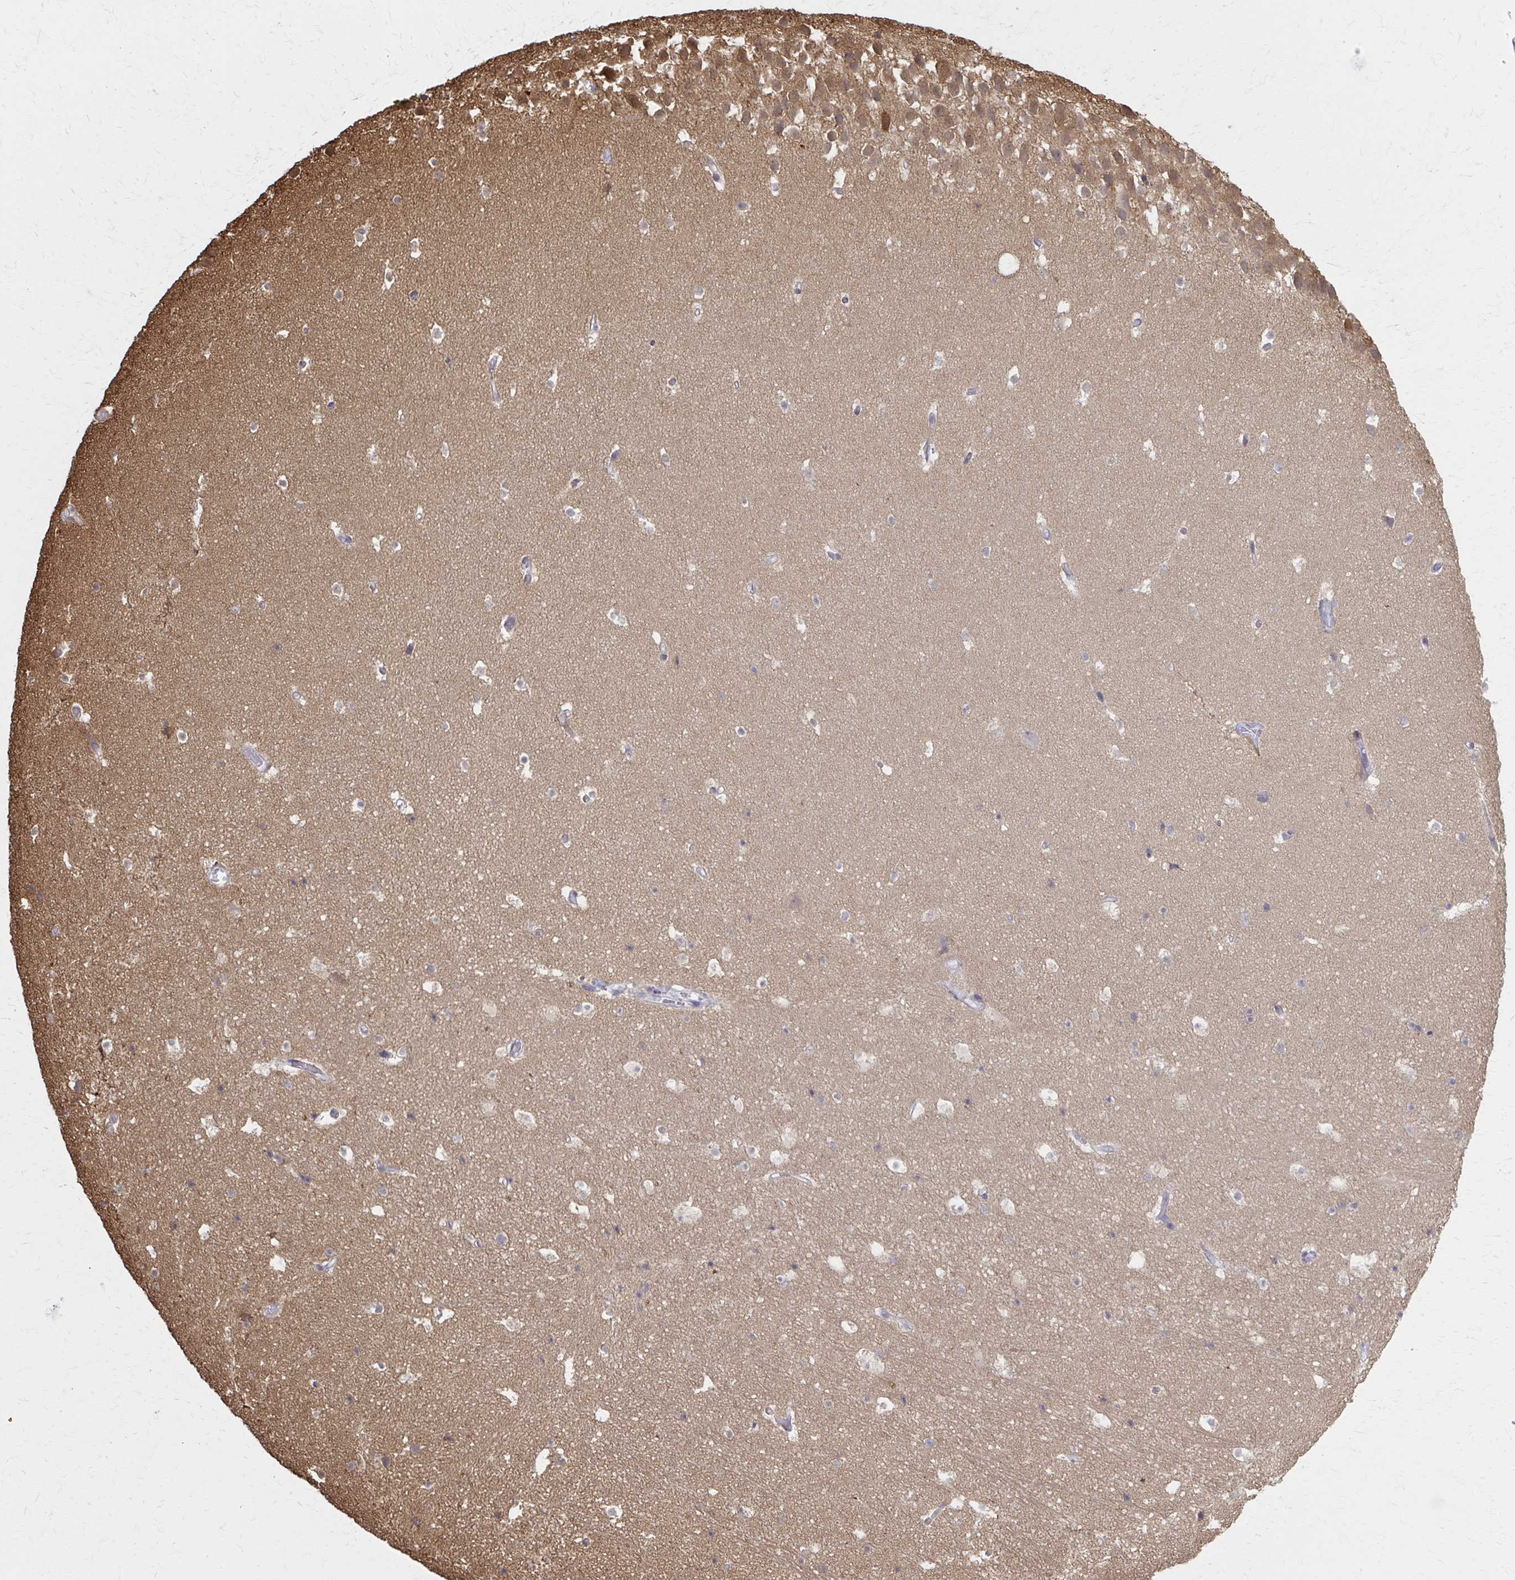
{"staining": {"intensity": "weak", "quantity": "<25%", "location": "cytoplasmic/membranous"}, "tissue": "hippocampus", "cell_type": "Glial cells", "image_type": "normal", "snomed": [{"axis": "morphology", "description": "Normal tissue, NOS"}, {"axis": "topography", "description": "Hippocampus"}], "caption": "Immunohistochemistry image of normal human hippocampus stained for a protein (brown), which demonstrates no positivity in glial cells.", "gene": "MDH1", "patient": {"sex": "male", "age": 26}}